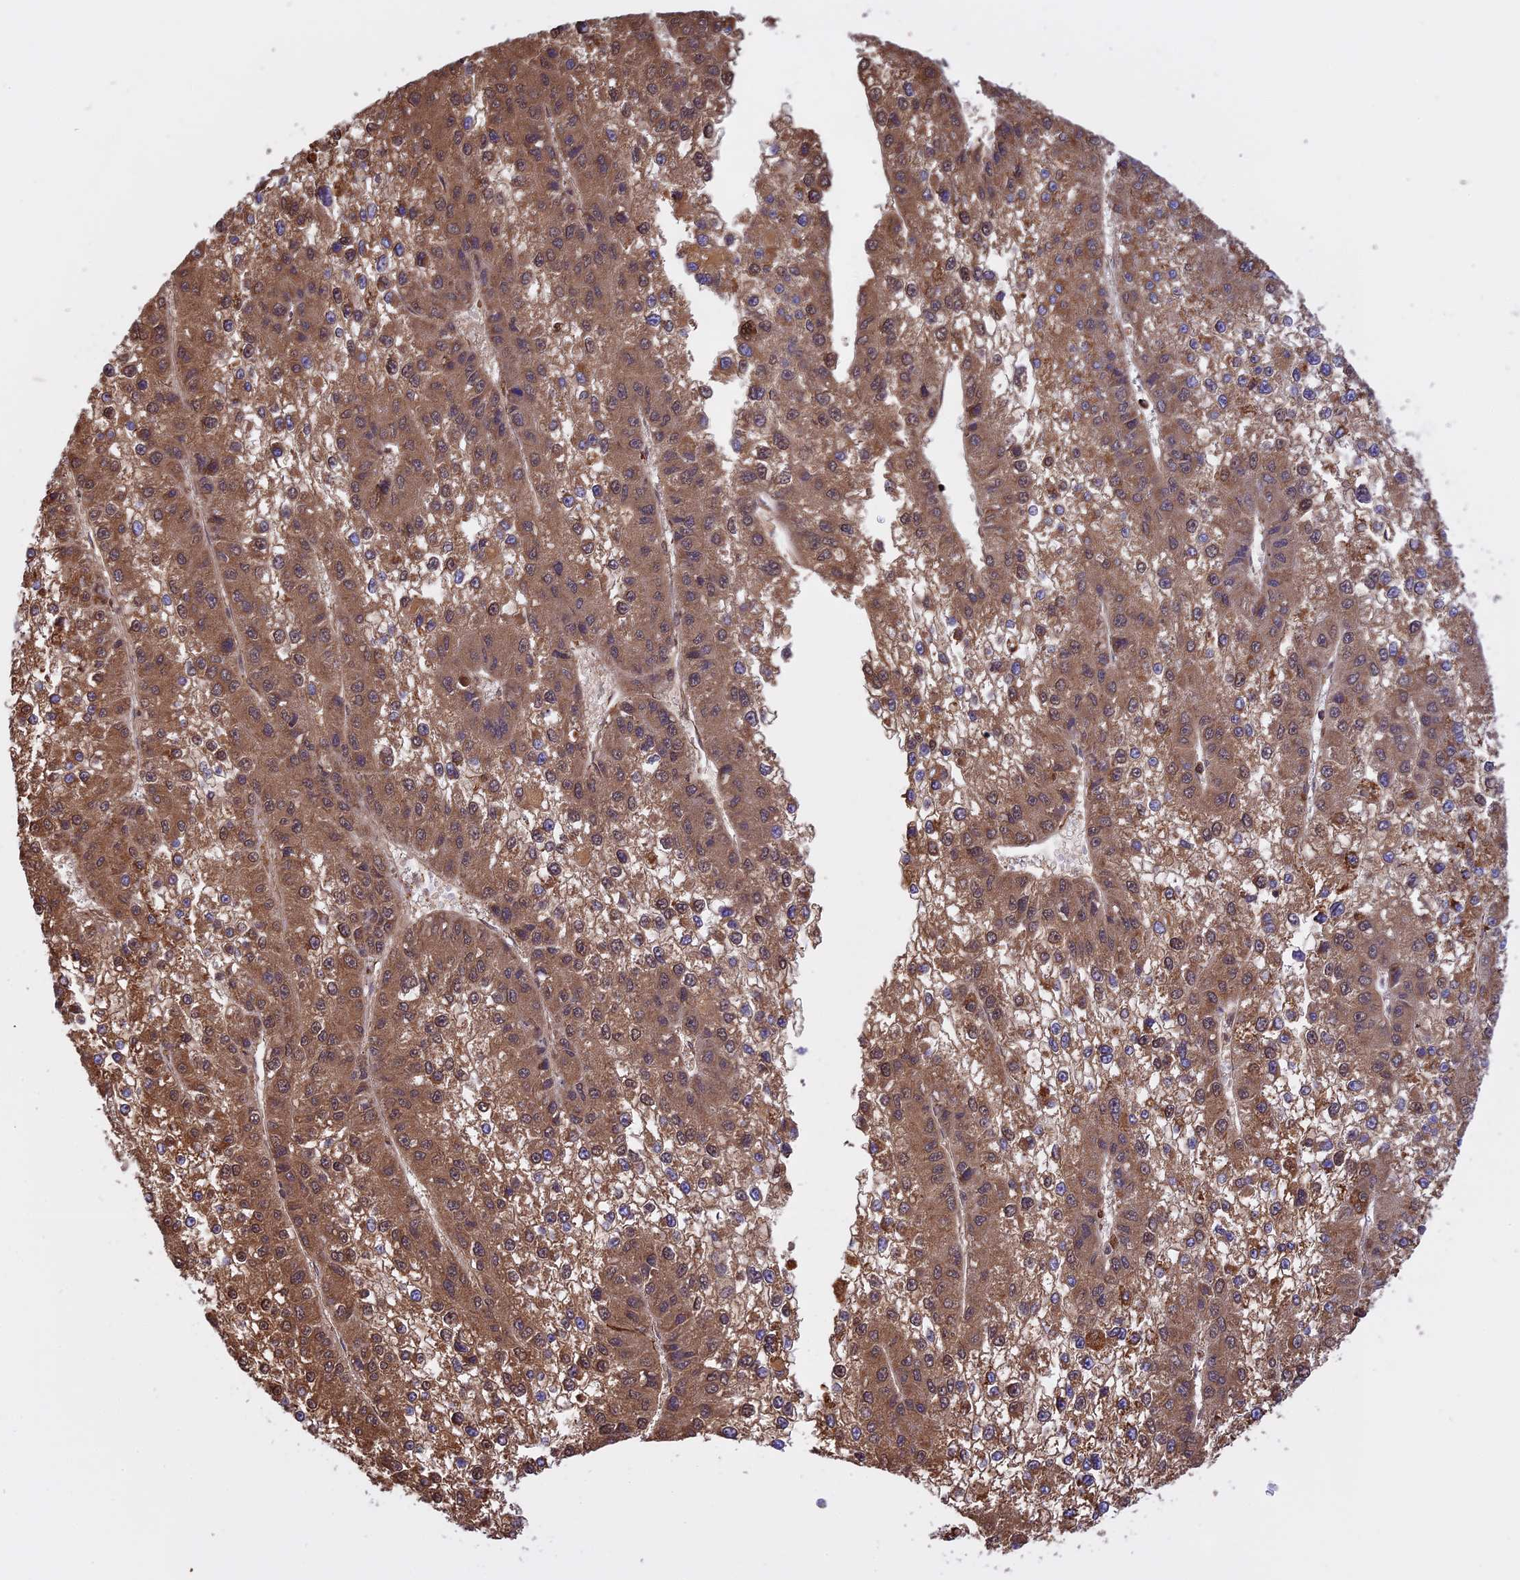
{"staining": {"intensity": "moderate", "quantity": ">75%", "location": "cytoplasmic/membranous"}, "tissue": "liver cancer", "cell_type": "Tumor cells", "image_type": "cancer", "snomed": [{"axis": "morphology", "description": "Carcinoma, Hepatocellular, NOS"}, {"axis": "topography", "description": "Liver"}], "caption": "The immunohistochemical stain highlights moderate cytoplasmic/membranous expression in tumor cells of hepatocellular carcinoma (liver) tissue.", "gene": "KCNG1", "patient": {"sex": "female", "age": 73}}